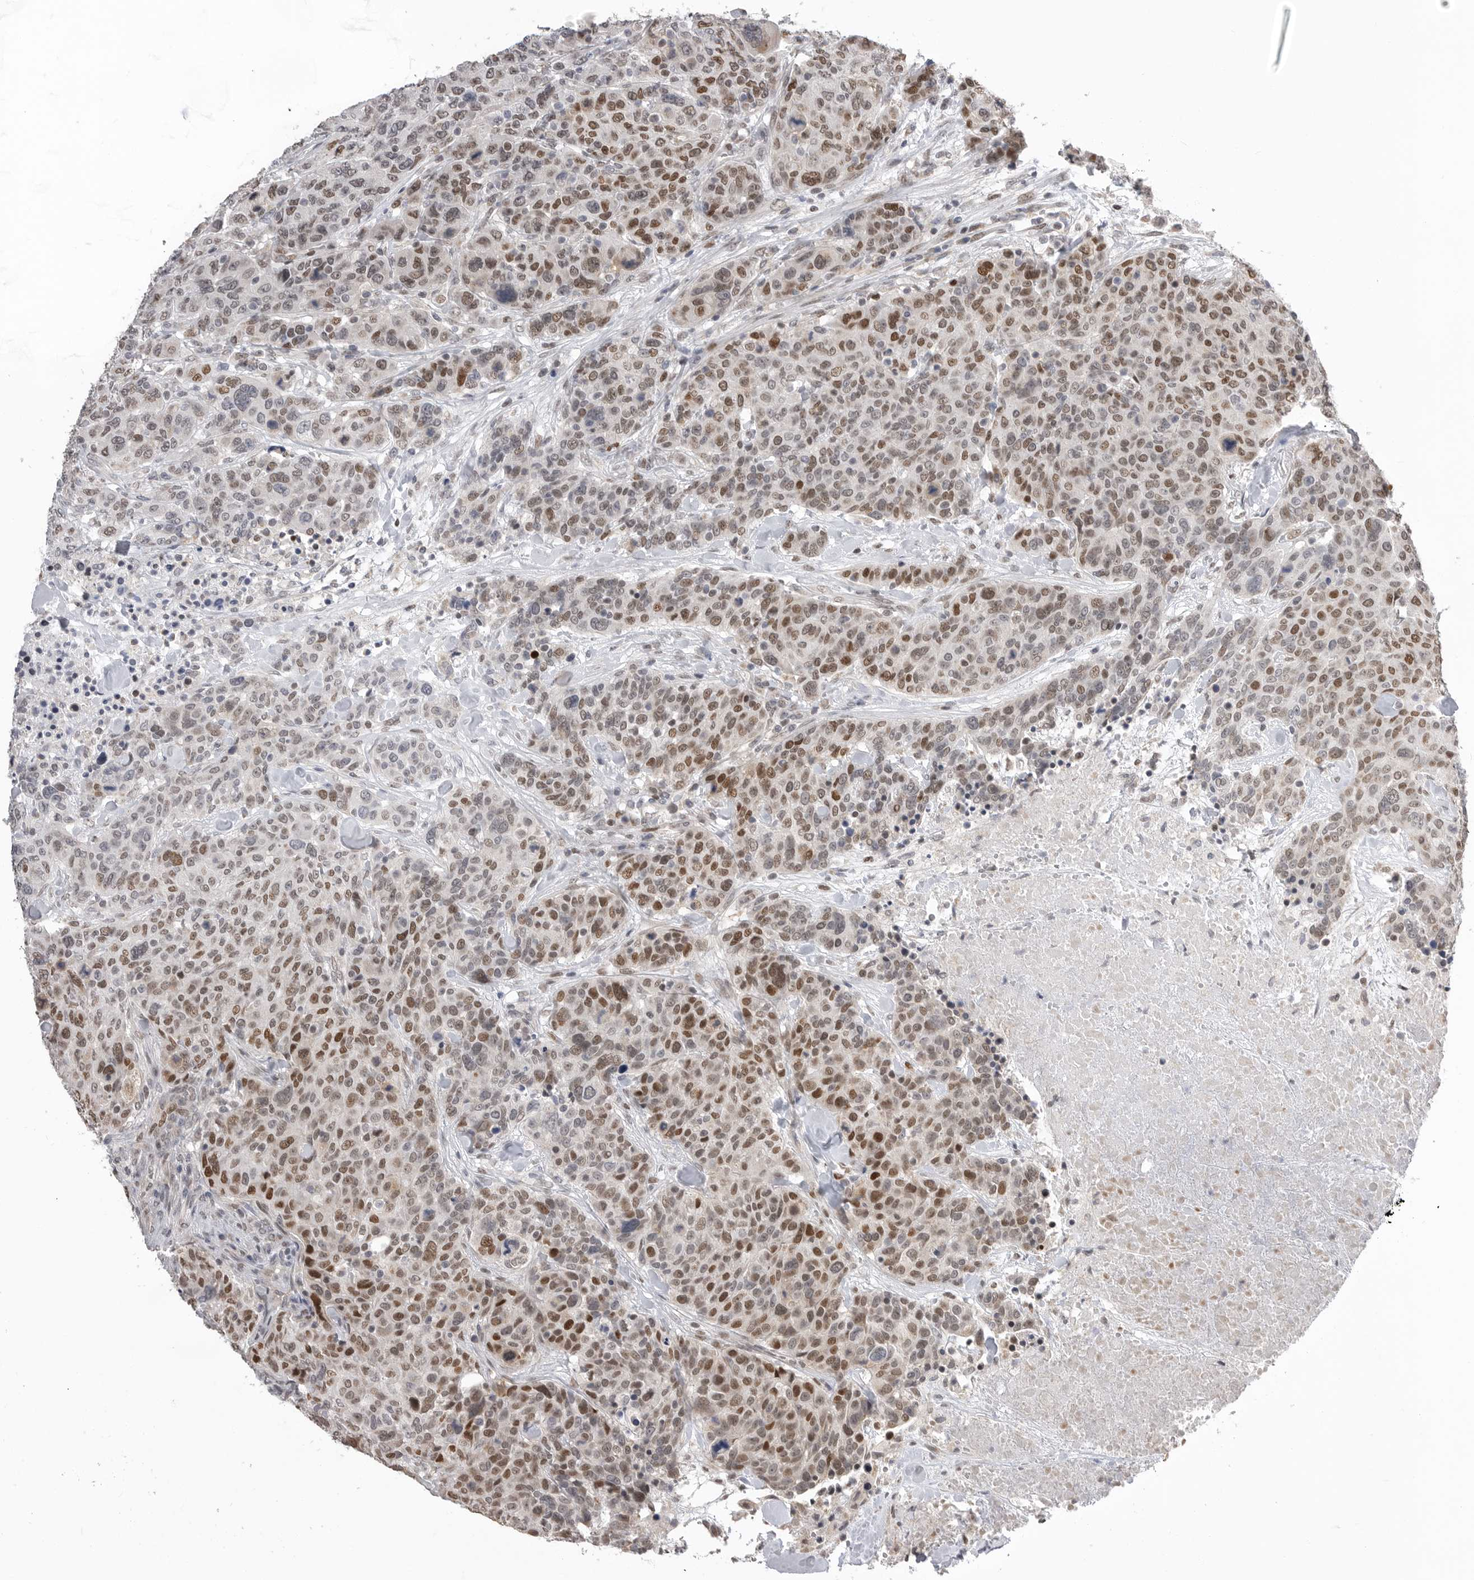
{"staining": {"intensity": "moderate", "quantity": ">75%", "location": "nuclear"}, "tissue": "breast cancer", "cell_type": "Tumor cells", "image_type": "cancer", "snomed": [{"axis": "morphology", "description": "Duct carcinoma"}, {"axis": "topography", "description": "Breast"}], "caption": "The micrograph reveals immunohistochemical staining of infiltrating ductal carcinoma (breast). There is moderate nuclear positivity is present in approximately >75% of tumor cells.", "gene": "SMARCC1", "patient": {"sex": "female", "age": 37}}